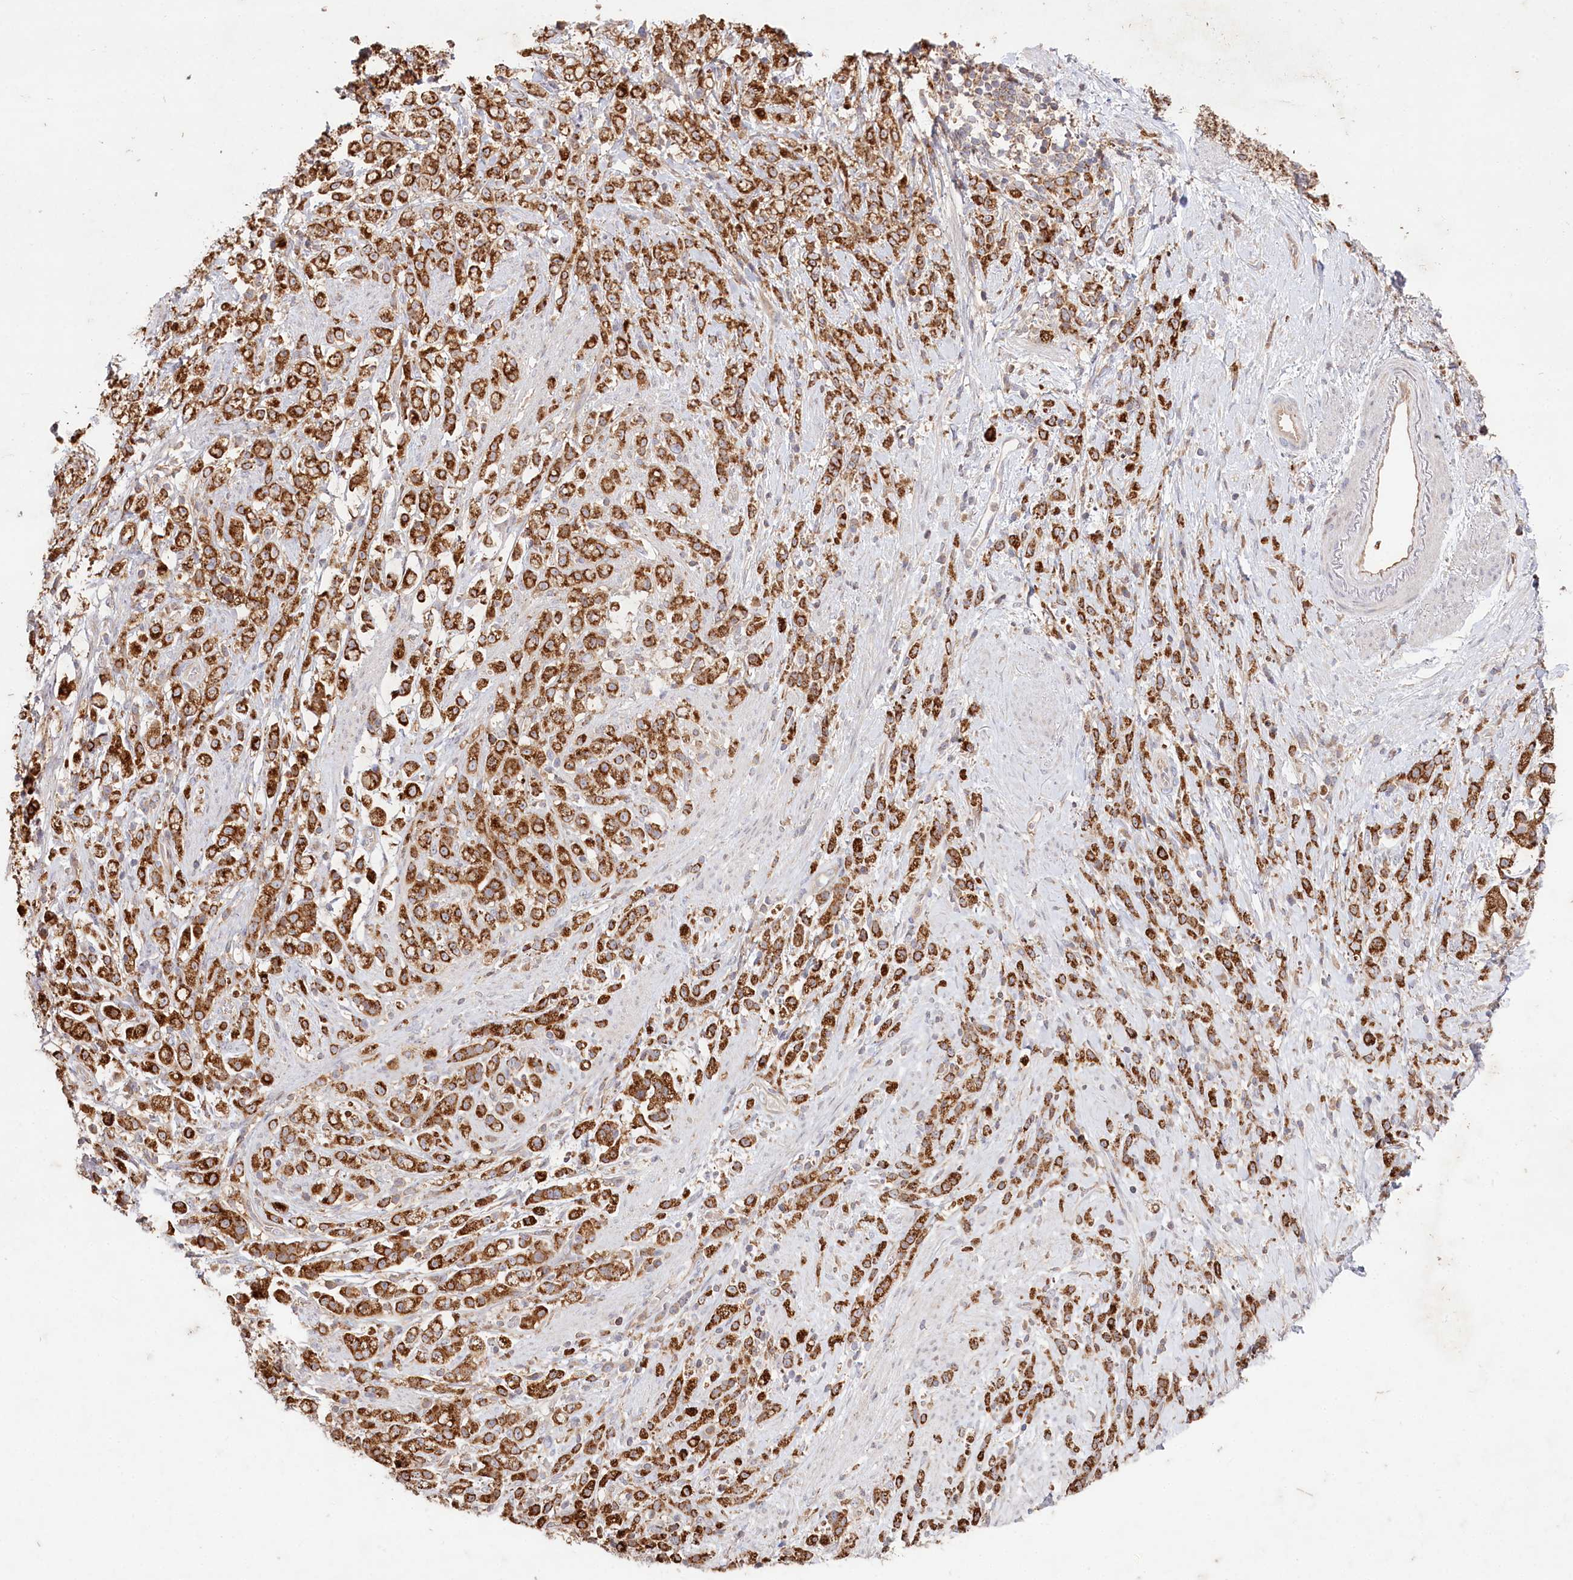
{"staining": {"intensity": "moderate", "quantity": ">75%", "location": "cytoplasmic/membranous"}, "tissue": "stomach cancer", "cell_type": "Tumor cells", "image_type": "cancer", "snomed": [{"axis": "morphology", "description": "Adenocarcinoma, NOS"}, {"axis": "topography", "description": "Stomach"}], "caption": "There is medium levels of moderate cytoplasmic/membranous expression in tumor cells of stomach adenocarcinoma, as demonstrated by immunohistochemical staining (brown color).", "gene": "HAL", "patient": {"sex": "female", "age": 60}}